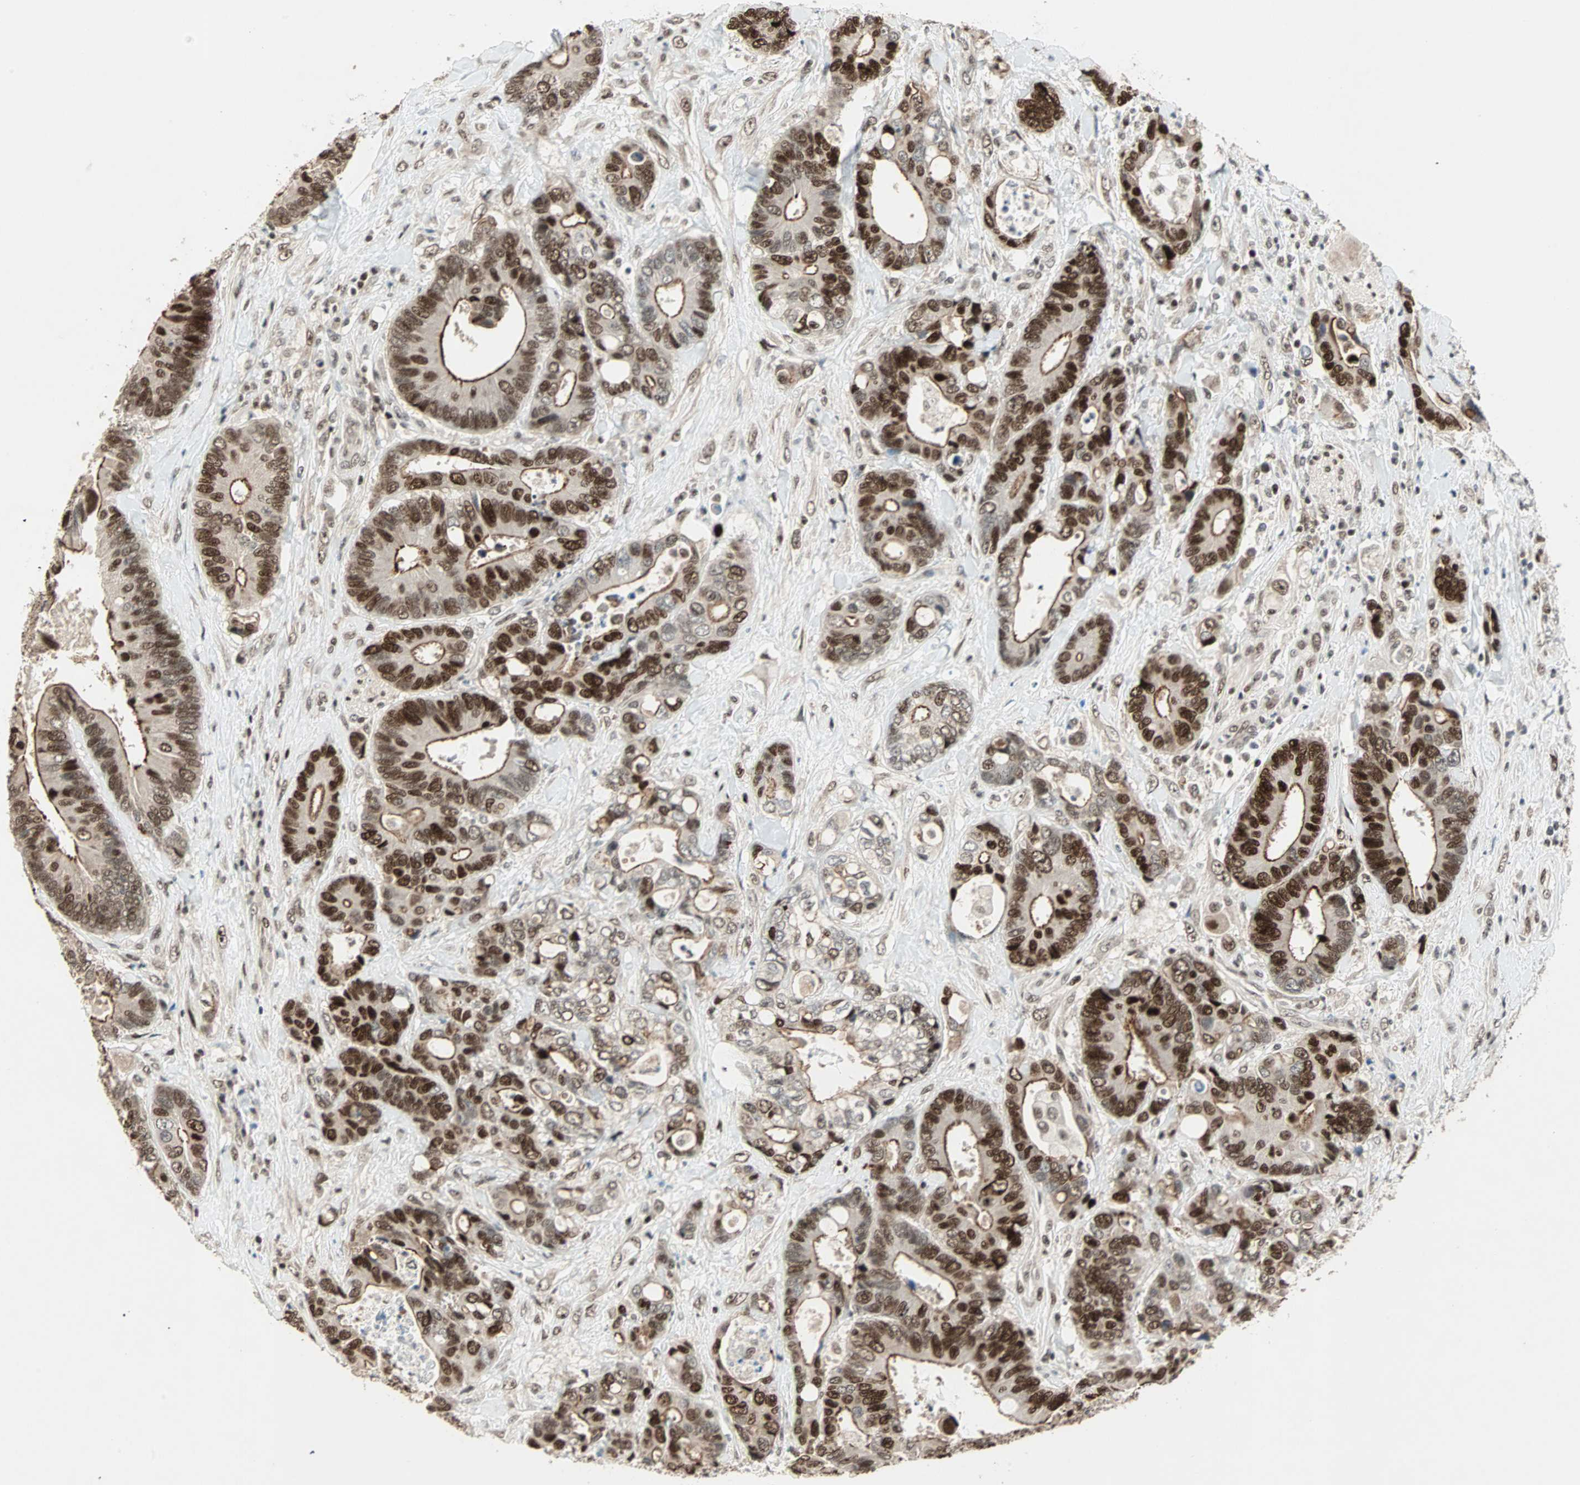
{"staining": {"intensity": "strong", "quantity": ">75%", "location": "nuclear"}, "tissue": "colorectal cancer", "cell_type": "Tumor cells", "image_type": "cancer", "snomed": [{"axis": "morphology", "description": "Adenocarcinoma, NOS"}, {"axis": "topography", "description": "Rectum"}], "caption": "This histopathology image displays immunohistochemistry staining of human colorectal cancer, with high strong nuclear staining in approximately >75% of tumor cells.", "gene": "MDC1", "patient": {"sex": "male", "age": 55}}